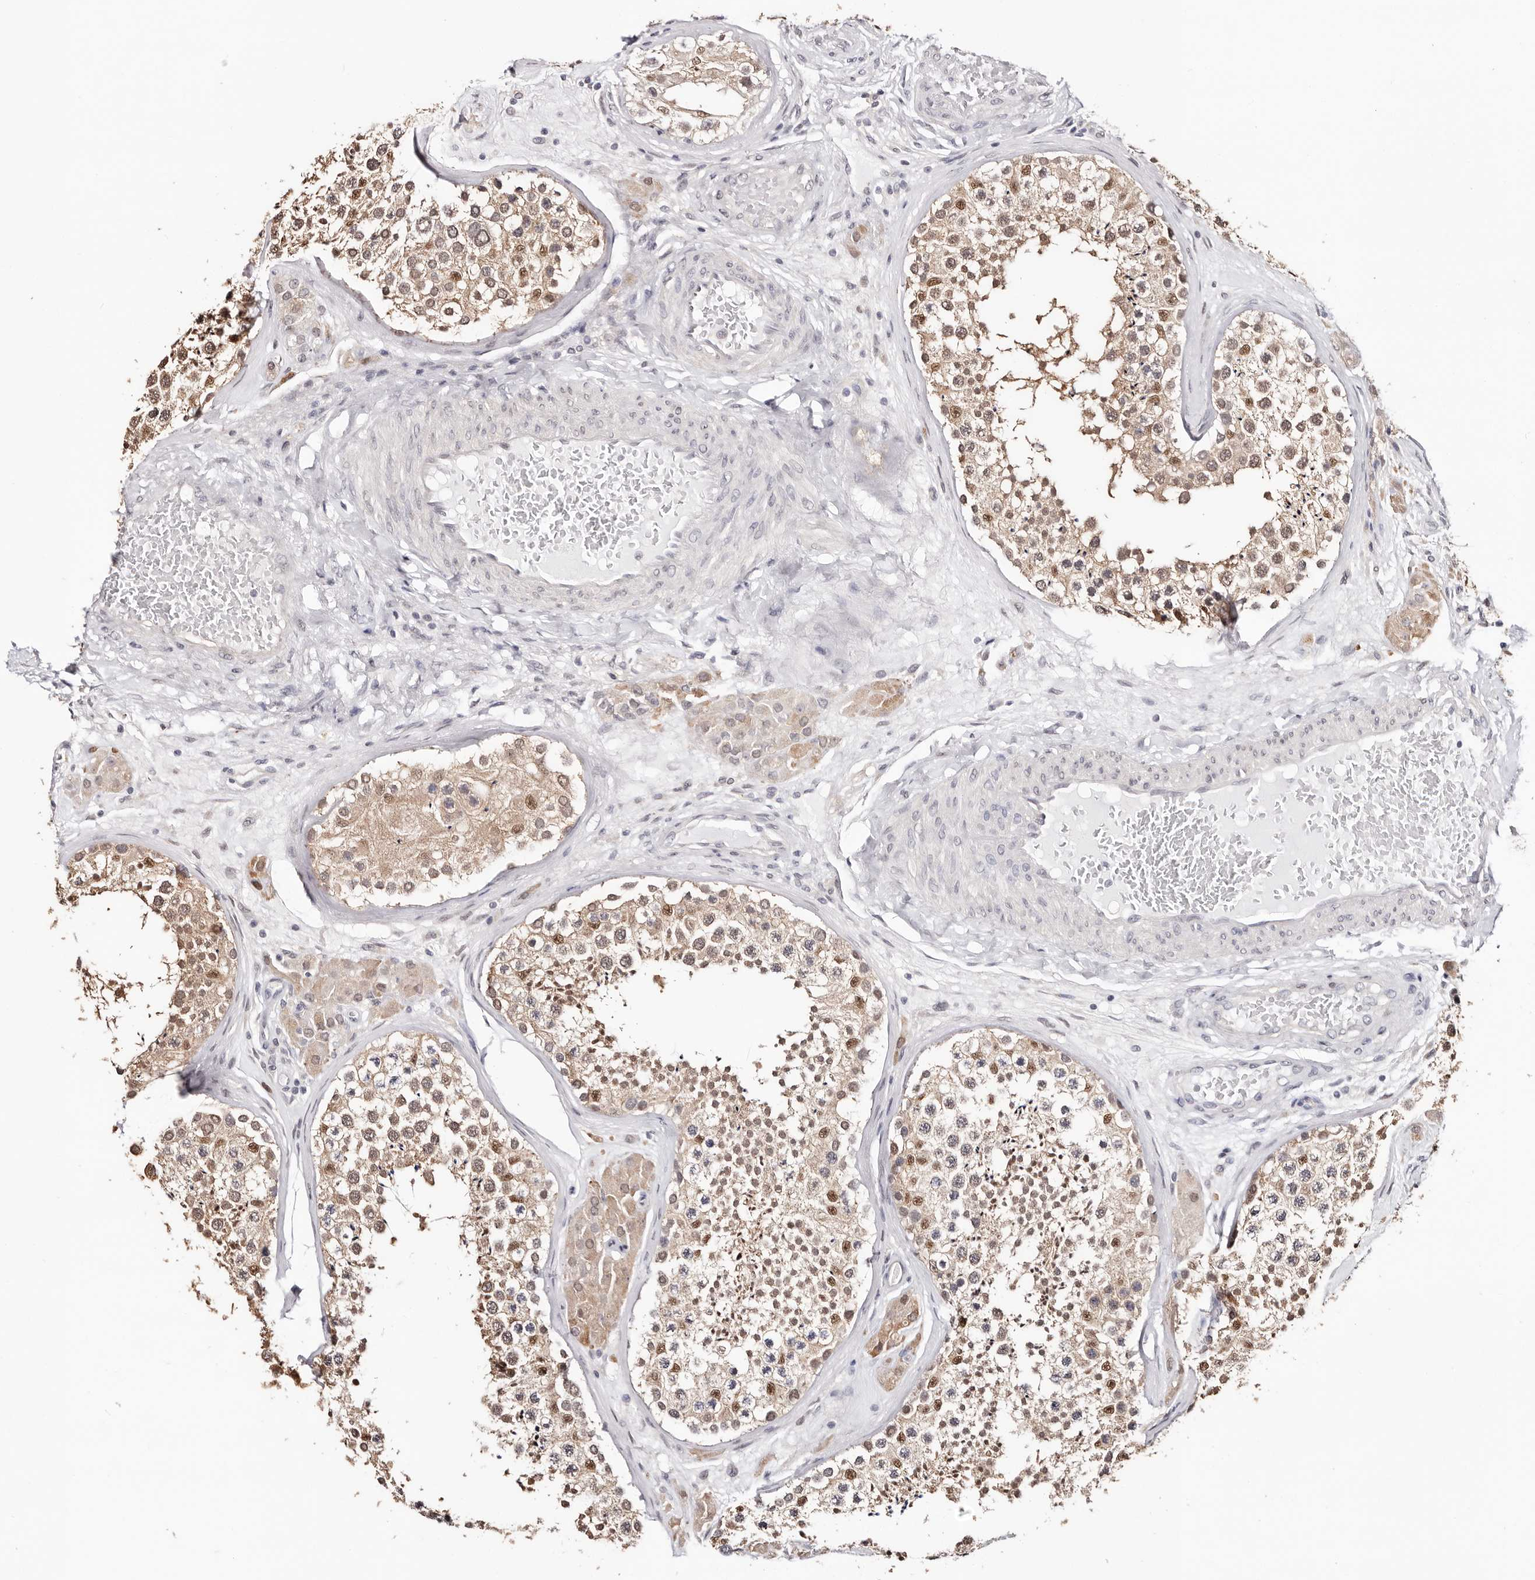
{"staining": {"intensity": "moderate", "quantity": ">75%", "location": "cytoplasmic/membranous,nuclear"}, "tissue": "testis", "cell_type": "Cells in seminiferous ducts", "image_type": "normal", "snomed": [{"axis": "morphology", "description": "Normal tissue, NOS"}, {"axis": "topography", "description": "Testis"}], "caption": "Testis was stained to show a protein in brown. There is medium levels of moderate cytoplasmic/membranous,nuclear positivity in approximately >75% of cells in seminiferous ducts. (IHC, brightfield microscopy, high magnification).", "gene": "TYW3", "patient": {"sex": "male", "age": 46}}